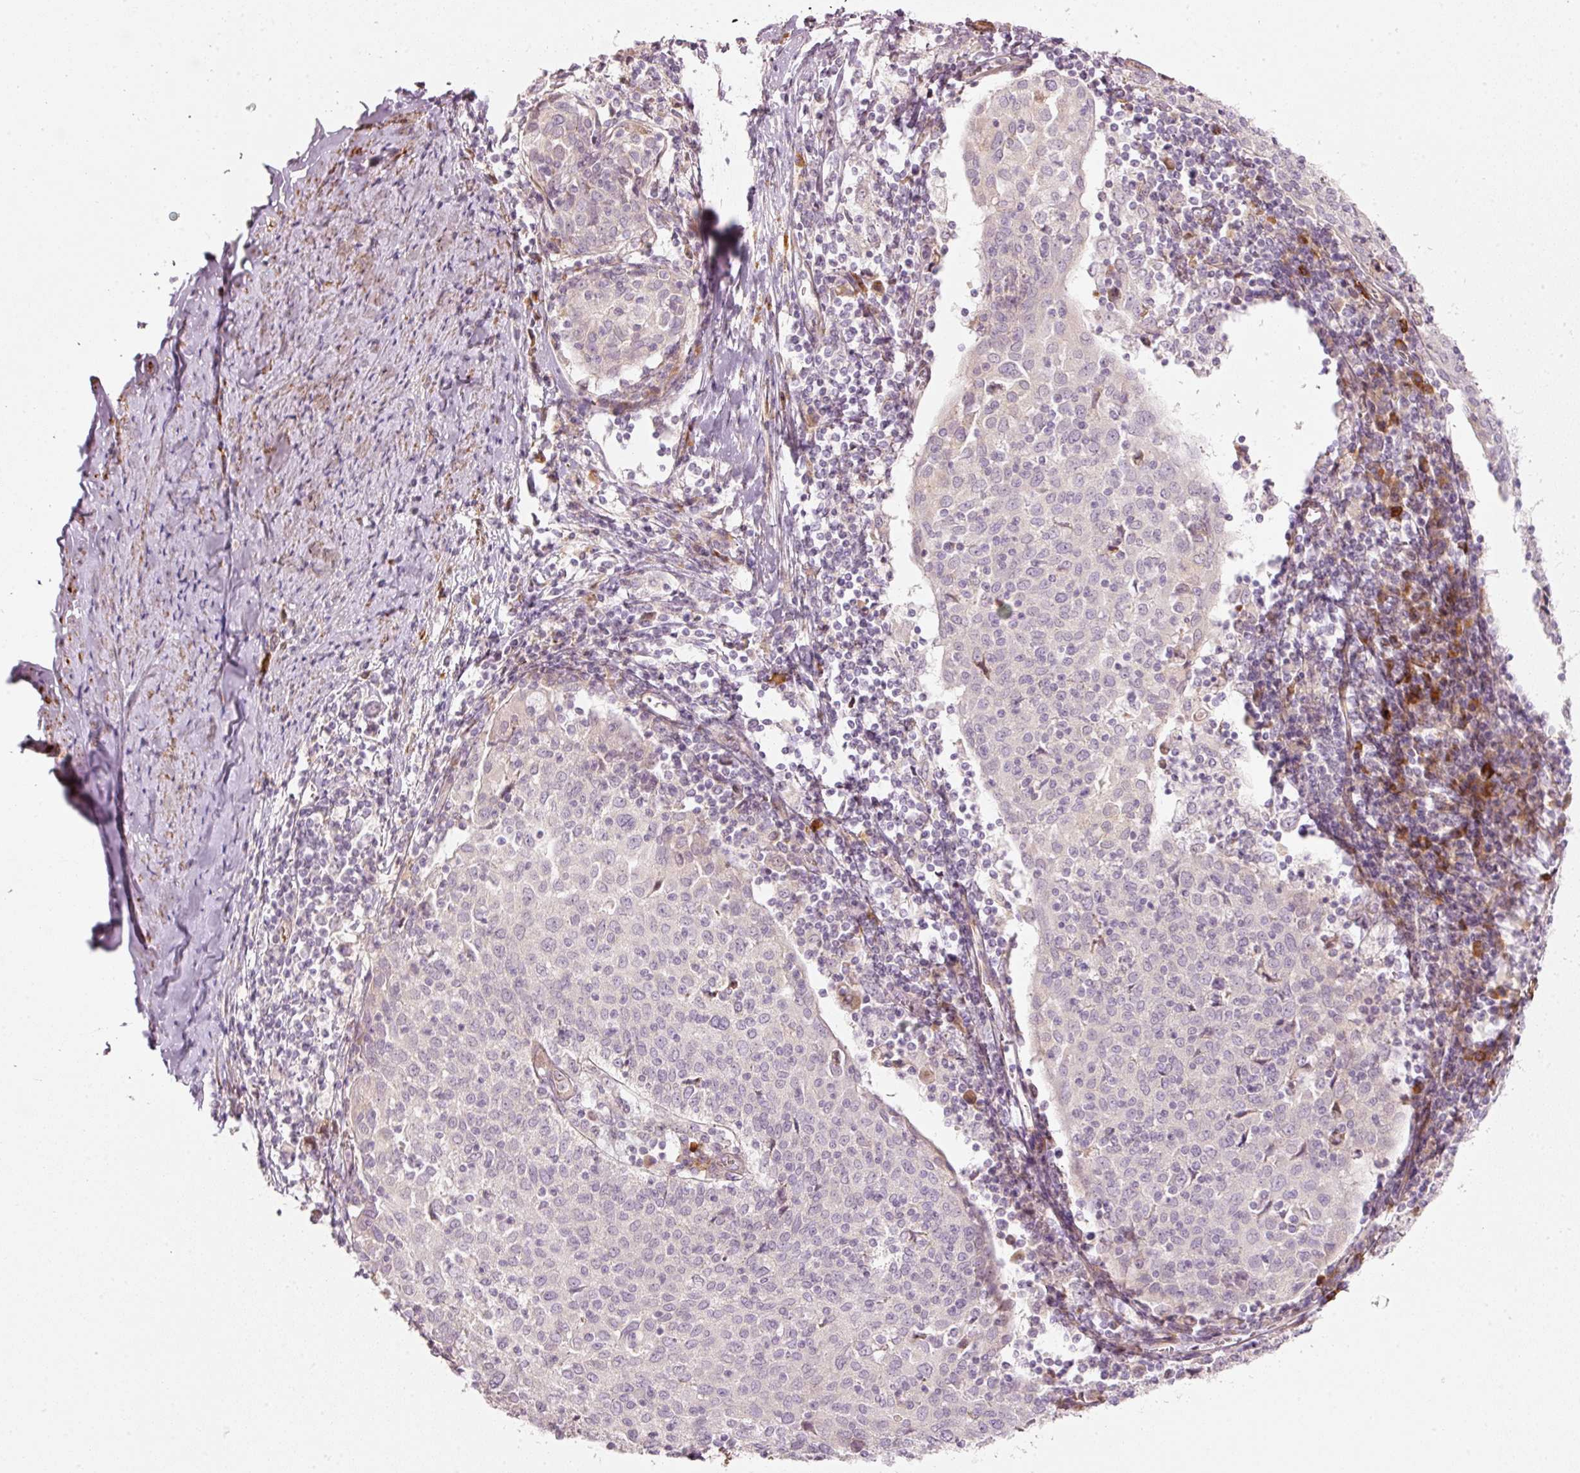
{"staining": {"intensity": "negative", "quantity": "none", "location": "none"}, "tissue": "cervical cancer", "cell_type": "Tumor cells", "image_type": "cancer", "snomed": [{"axis": "morphology", "description": "Squamous cell carcinoma, NOS"}, {"axis": "topography", "description": "Cervix"}], "caption": "DAB (3,3'-diaminobenzidine) immunohistochemical staining of human squamous cell carcinoma (cervical) exhibits no significant staining in tumor cells. (DAB (3,3'-diaminobenzidine) immunohistochemistry (IHC), high magnification).", "gene": "KCNQ1", "patient": {"sex": "female", "age": 52}}